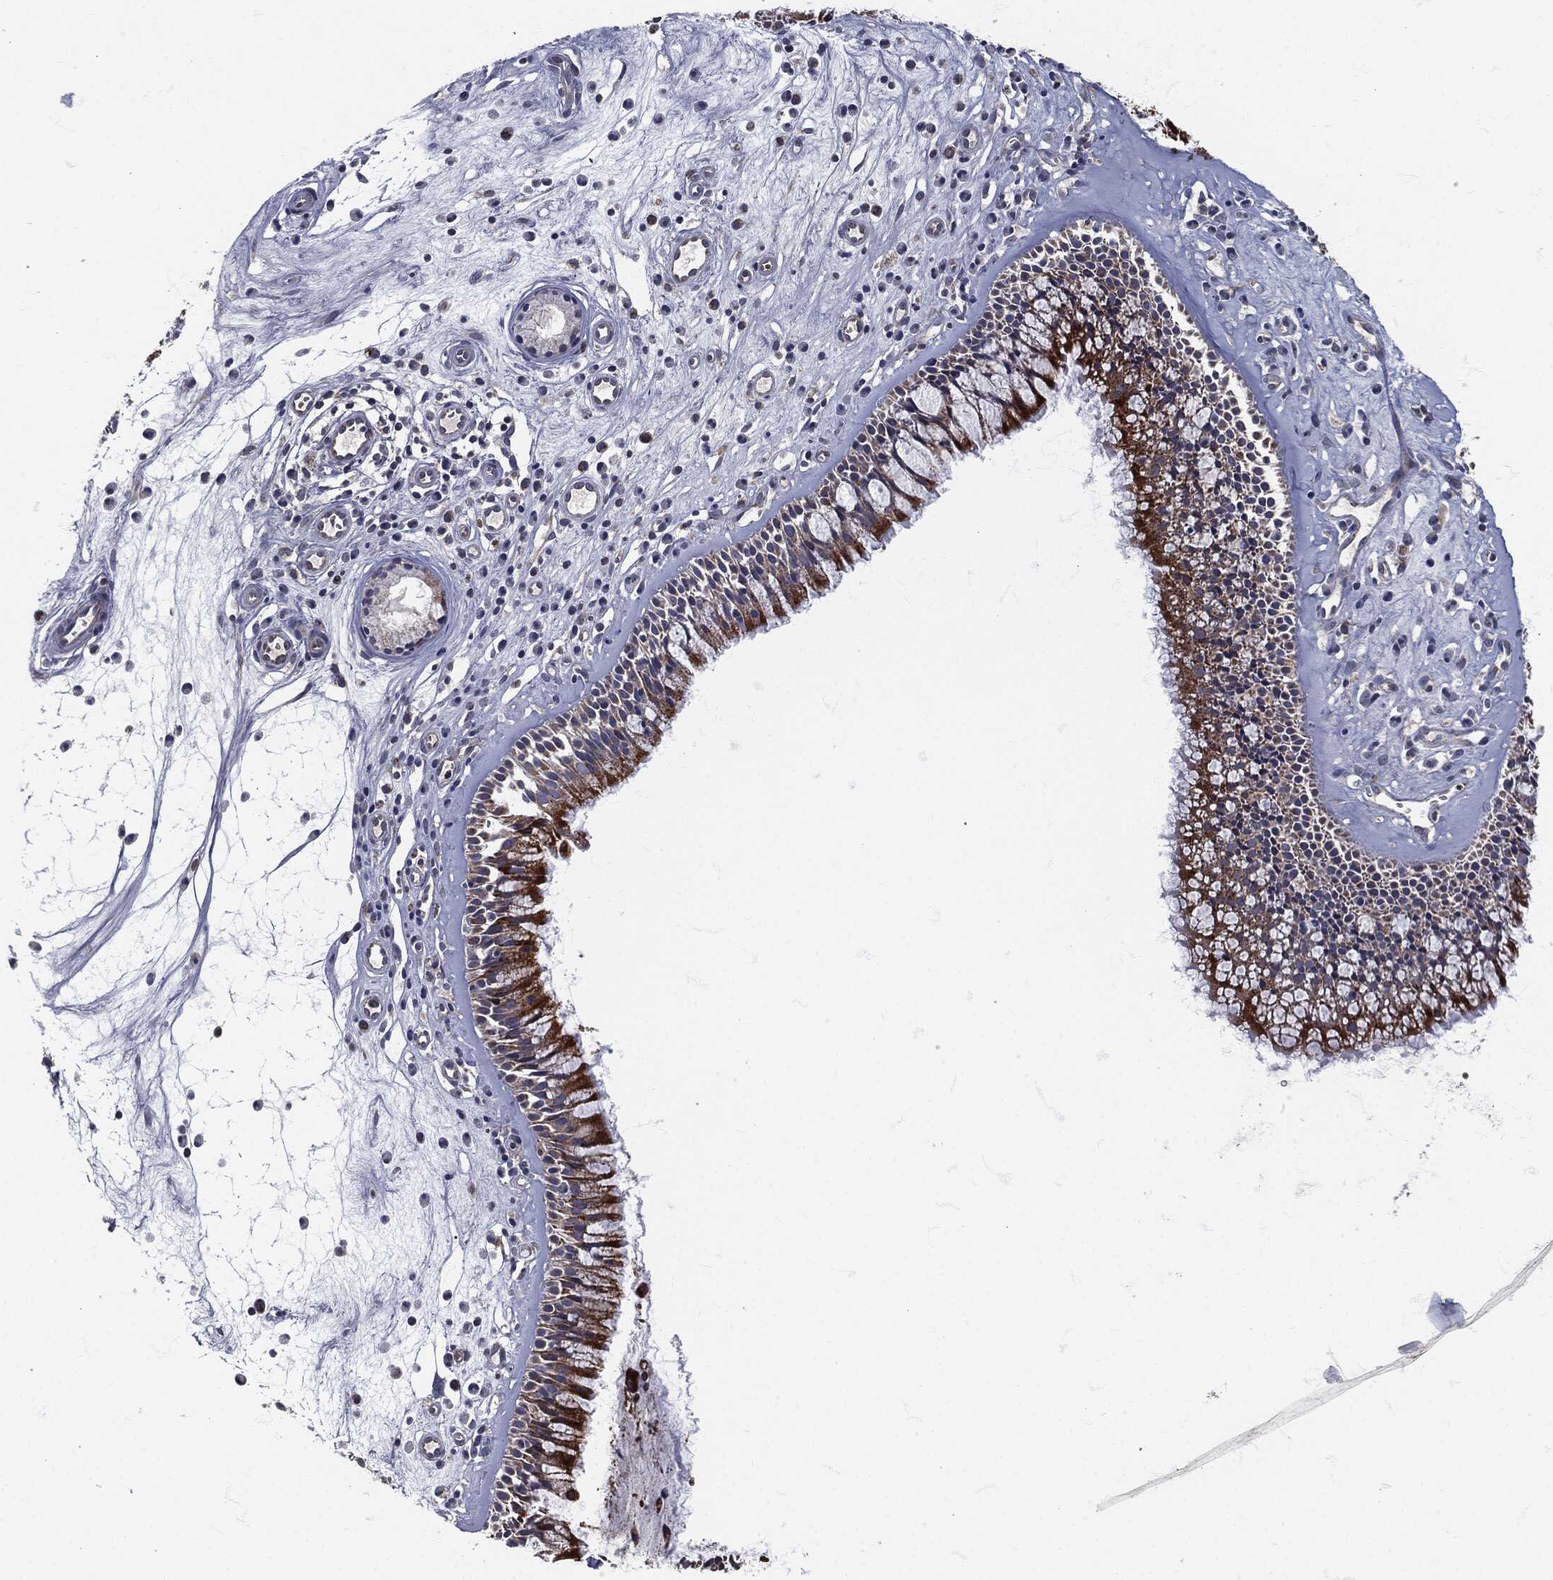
{"staining": {"intensity": "strong", "quantity": "25%-75%", "location": "cytoplasmic/membranous"}, "tissue": "nasopharynx", "cell_type": "Respiratory epithelial cells", "image_type": "normal", "snomed": [{"axis": "morphology", "description": "Normal tissue, NOS"}, {"axis": "topography", "description": "Nasopharynx"}], "caption": "Immunohistochemistry micrograph of benign nasopharynx: nasopharynx stained using immunohistochemistry (IHC) shows high levels of strong protein expression localized specifically in the cytoplasmic/membranous of respiratory epithelial cells, appearing as a cytoplasmic/membranous brown color.", "gene": "SIGLEC9", "patient": {"sex": "male", "age": 57}}